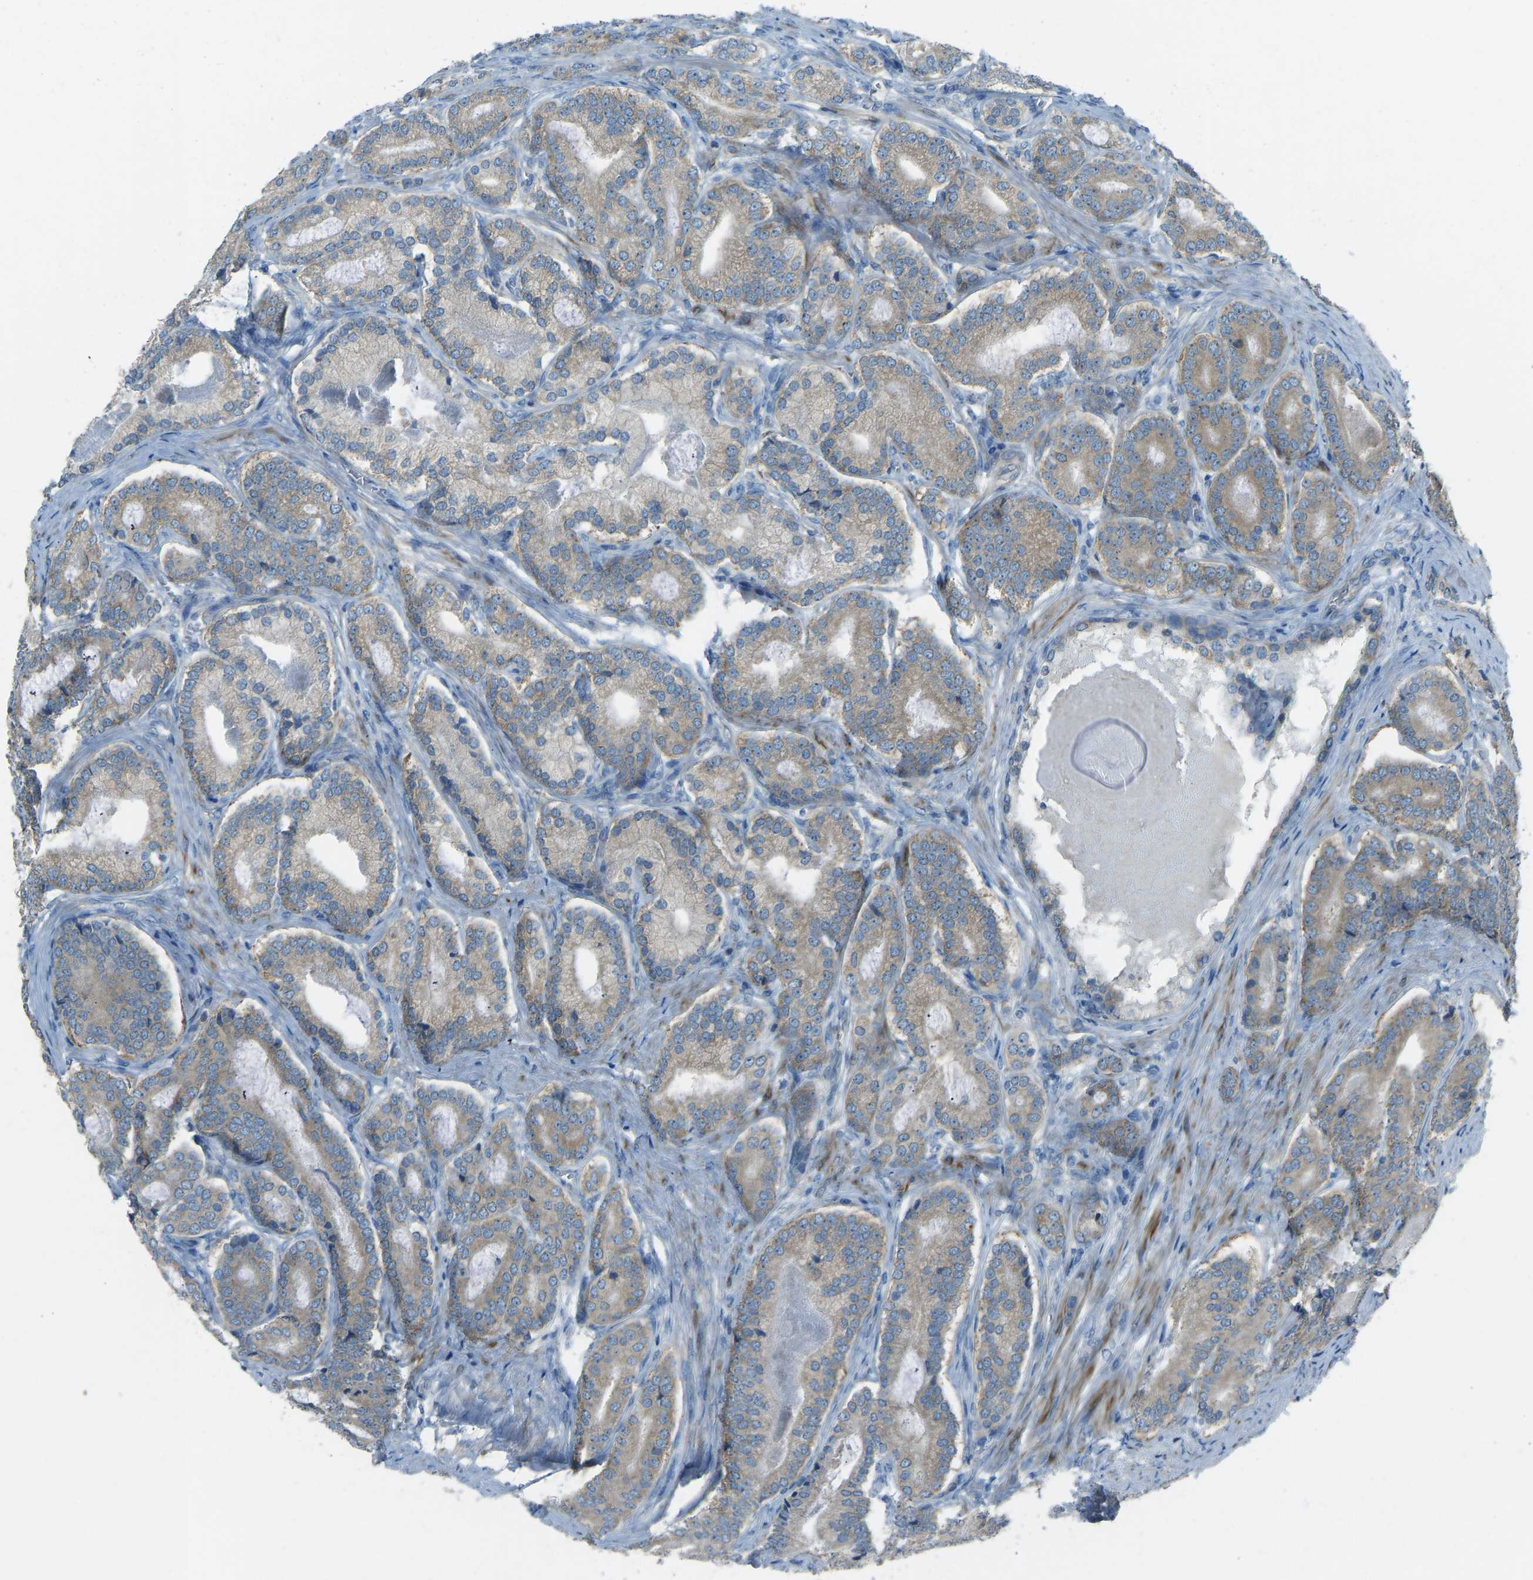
{"staining": {"intensity": "weak", "quantity": ">75%", "location": "cytoplasmic/membranous"}, "tissue": "prostate cancer", "cell_type": "Tumor cells", "image_type": "cancer", "snomed": [{"axis": "morphology", "description": "Adenocarcinoma, High grade"}, {"axis": "topography", "description": "Prostate"}], "caption": "Weak cytoplasmic/membranous positivity is present in approximately >75% of tumor cells in prostate adenocarcinoma (high-grade).", "gene": "STAU2", "patient": {"sex": "male", "age": 60}}